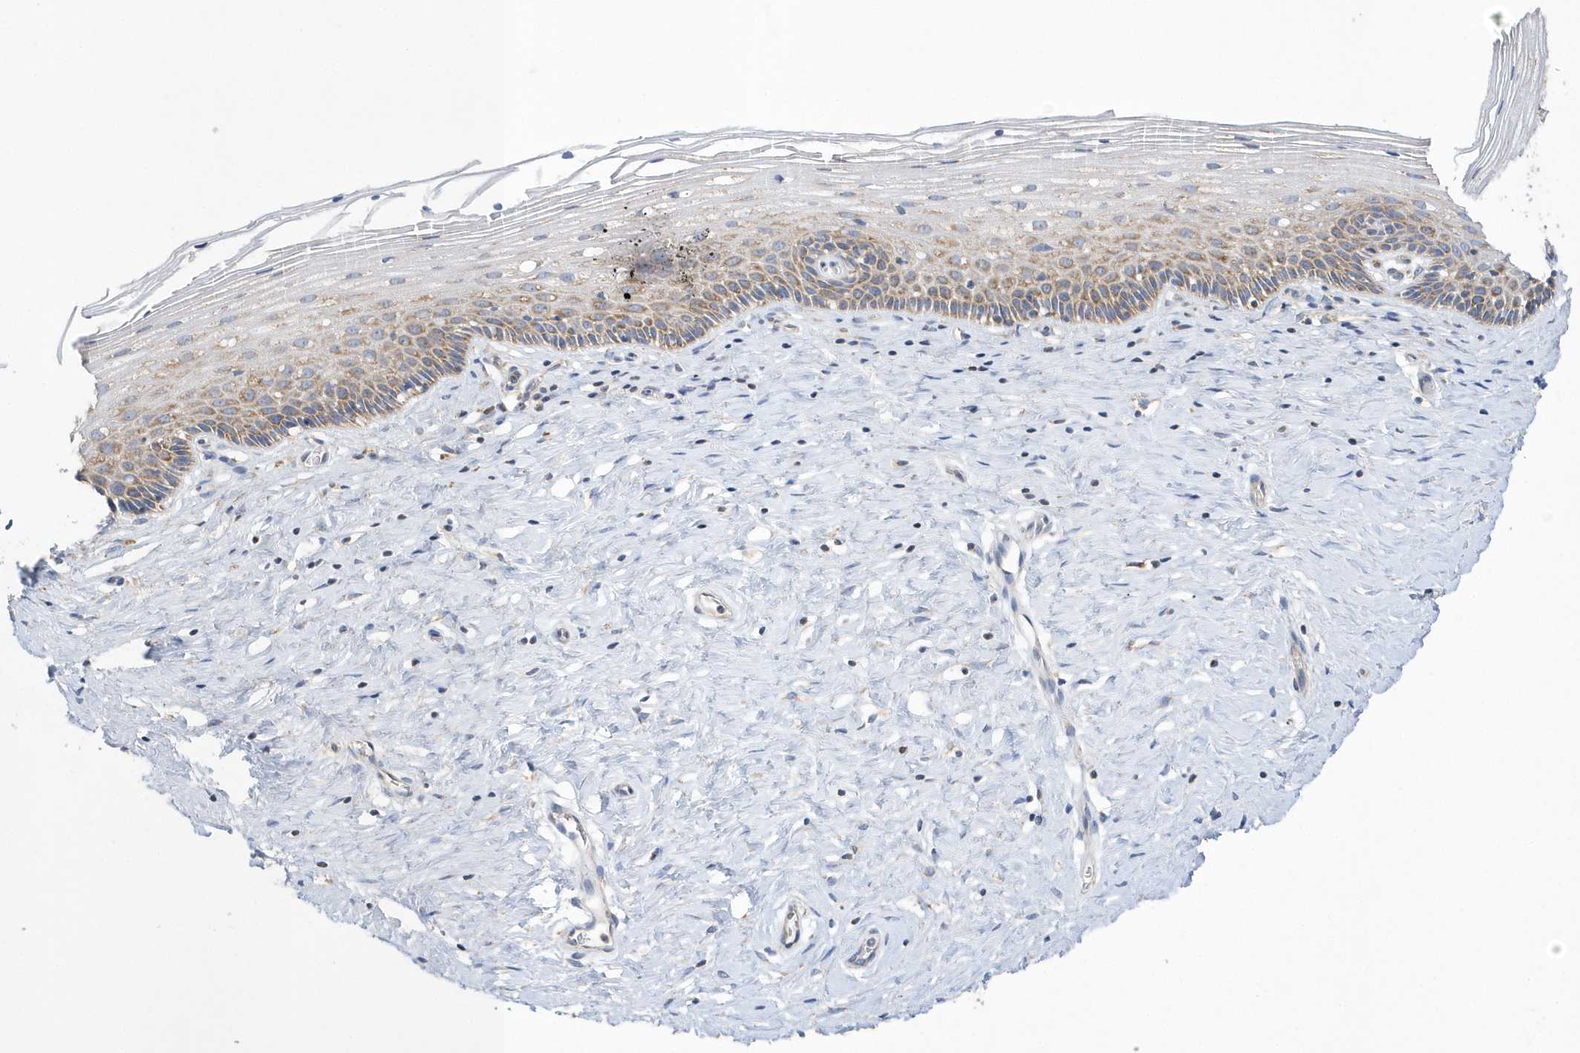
{"staining": {"intensity": "weak", "quantity": "<25%", "location": "cytoplasmic/membranous"}, "tissue": "cervix", "cell_type": "Glandular cells", "image_type": "normal", "snomed": [{"axis": "morphology", "description": "Normal tissue, NOS"}, {"axis": "topography", "description": "Cervix"}], "caption": "The micrograph displays no staining of glandular cells in normal cervix. (DAB (3,3'-diaminobenzidine) immunohistochemistry with hematoxylin counter stain).", "gene": "SPATA5", "patient": {"sex": "female", "age": 33}}